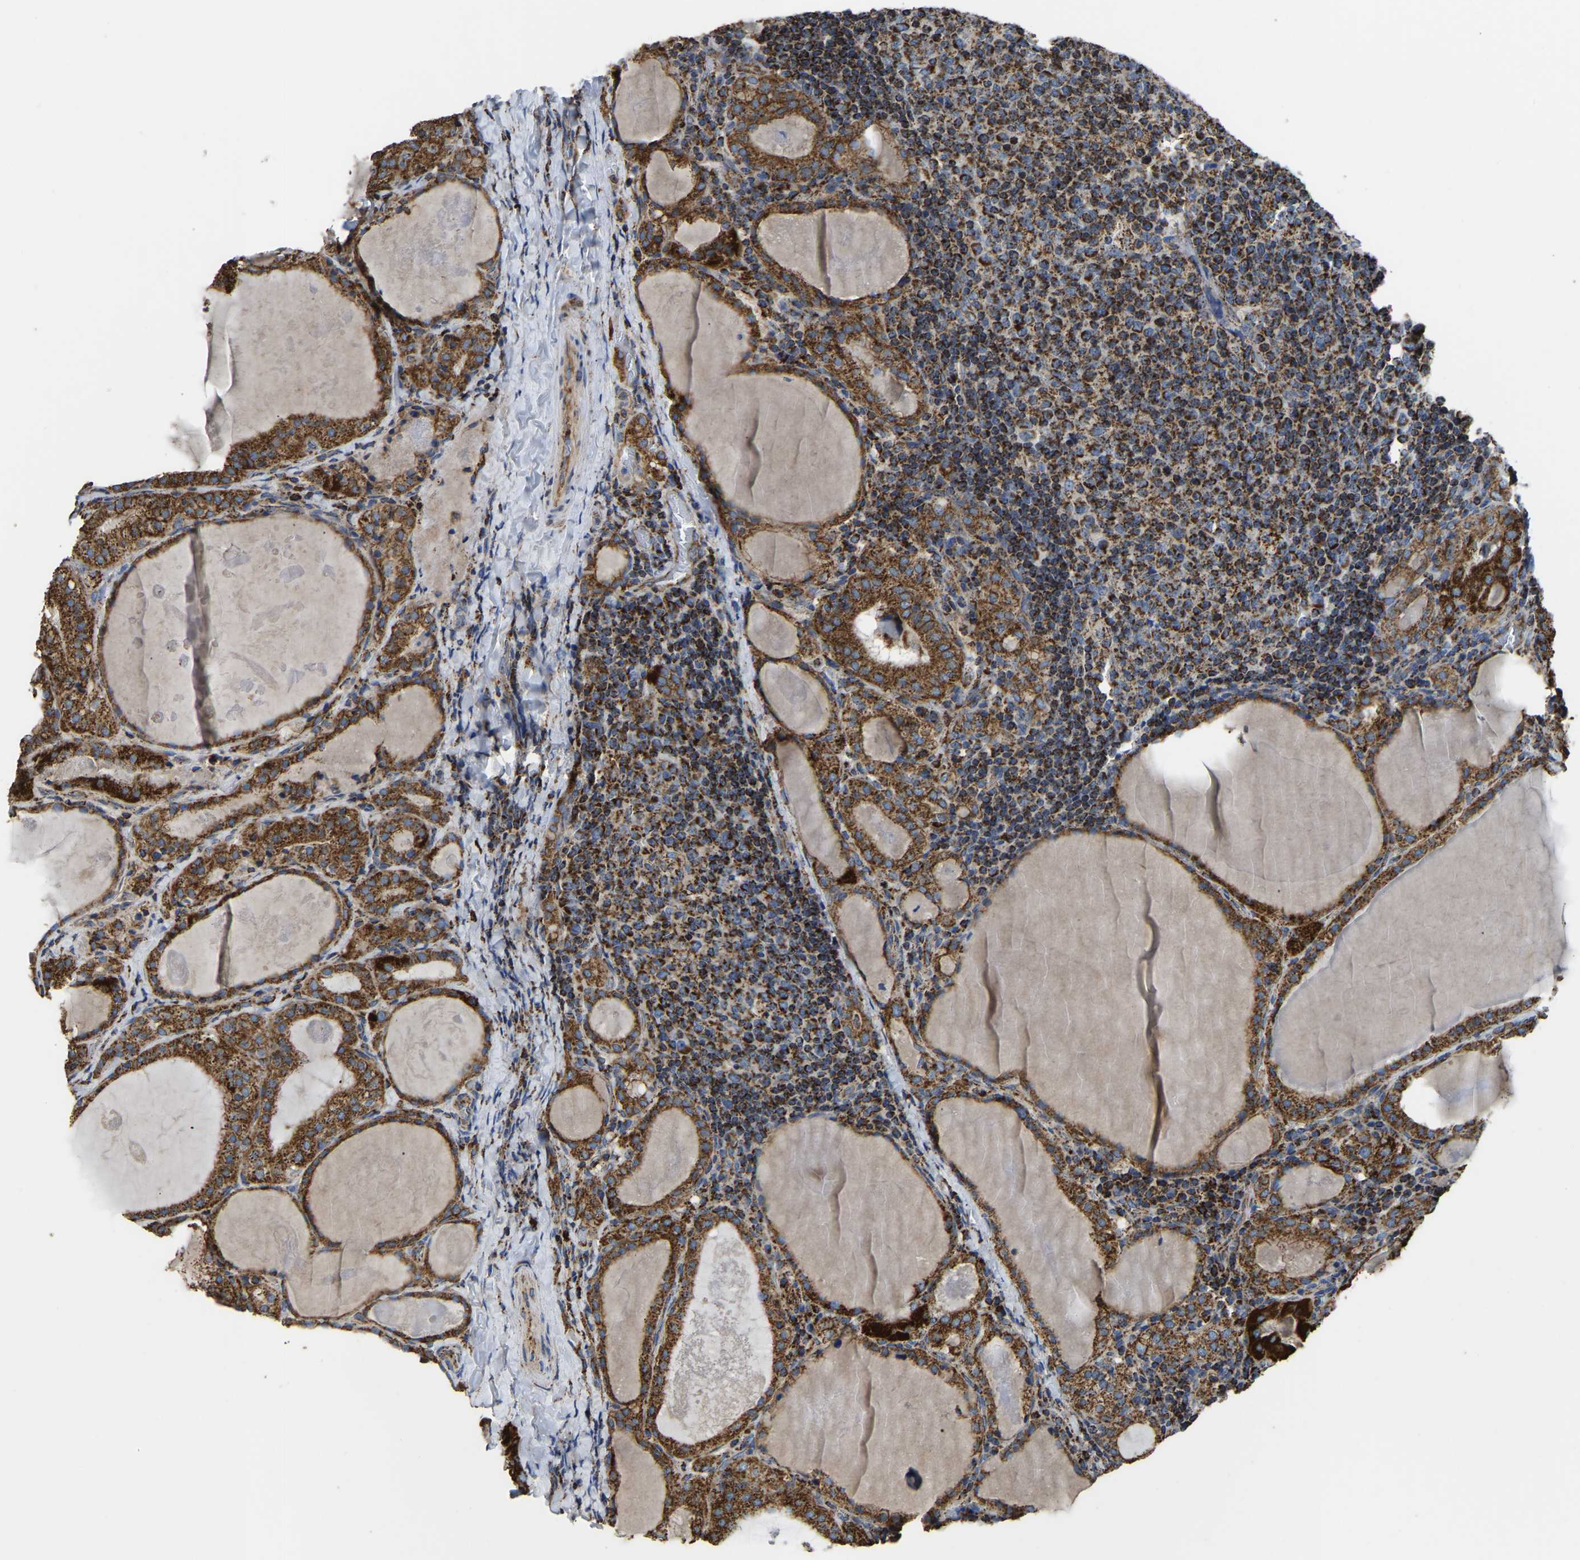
{"staining": {"intensity": "strong", "quantity": ">75%", "location": "cytoplasmic/membranous"}, "tissue": "thyroid cancer", "cell_type": "Tumor cells", "image_type": "cancer", "snomed": [{"axis": "morphology", "description": "Papillary adenocarcinoma, NOS"}, {"axis": "topography", "description": "Thyroid gland"}], "caption": "Human thyroid papillary adenocarcinoma stained with a protein marker demonstrates strong staining in tumor cells.", "gene": "ETFA", "patient": {"sex": "female", "age": 42}}